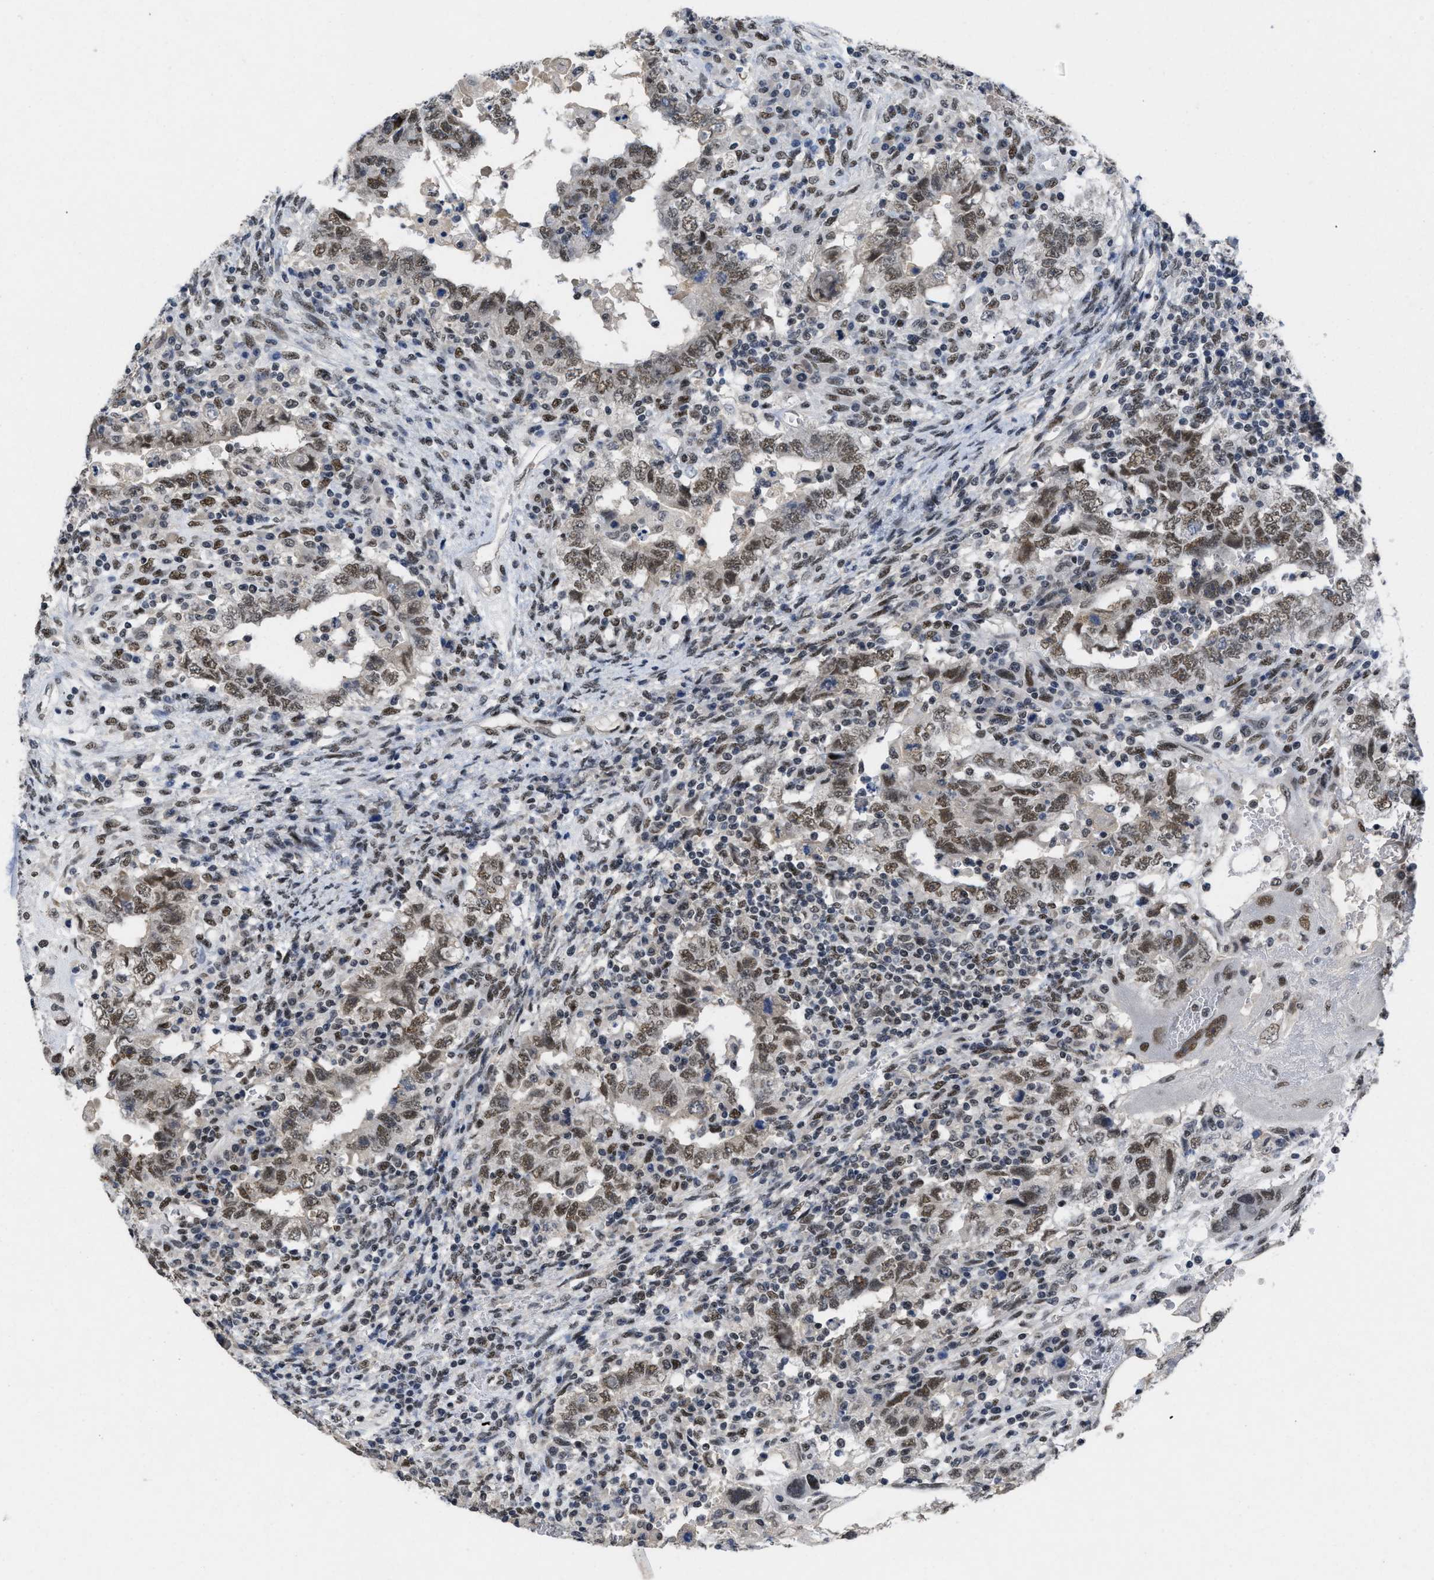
{"staining": {"intensity": "moderate", "quantity": ">75%", "location": "nuclear"}, "tissue": "testis cancer", "cell_type": "Tumor cells", "image_type": "cancer", "snomed": [{"axis": "morphology", "description": "Carcinoma, Embryonal, NOS"}, {"axis": "topography", "description": "Testis"}], "caption": "IHC photomicrograph of testis embryonal carcinoma stained for a protein (brown), which reveals medium levels of moderate nuclear staining in about >75% of tumor cells.", "gene": "GGNBP2", "patient": {"sex": "male", "age": 26}}